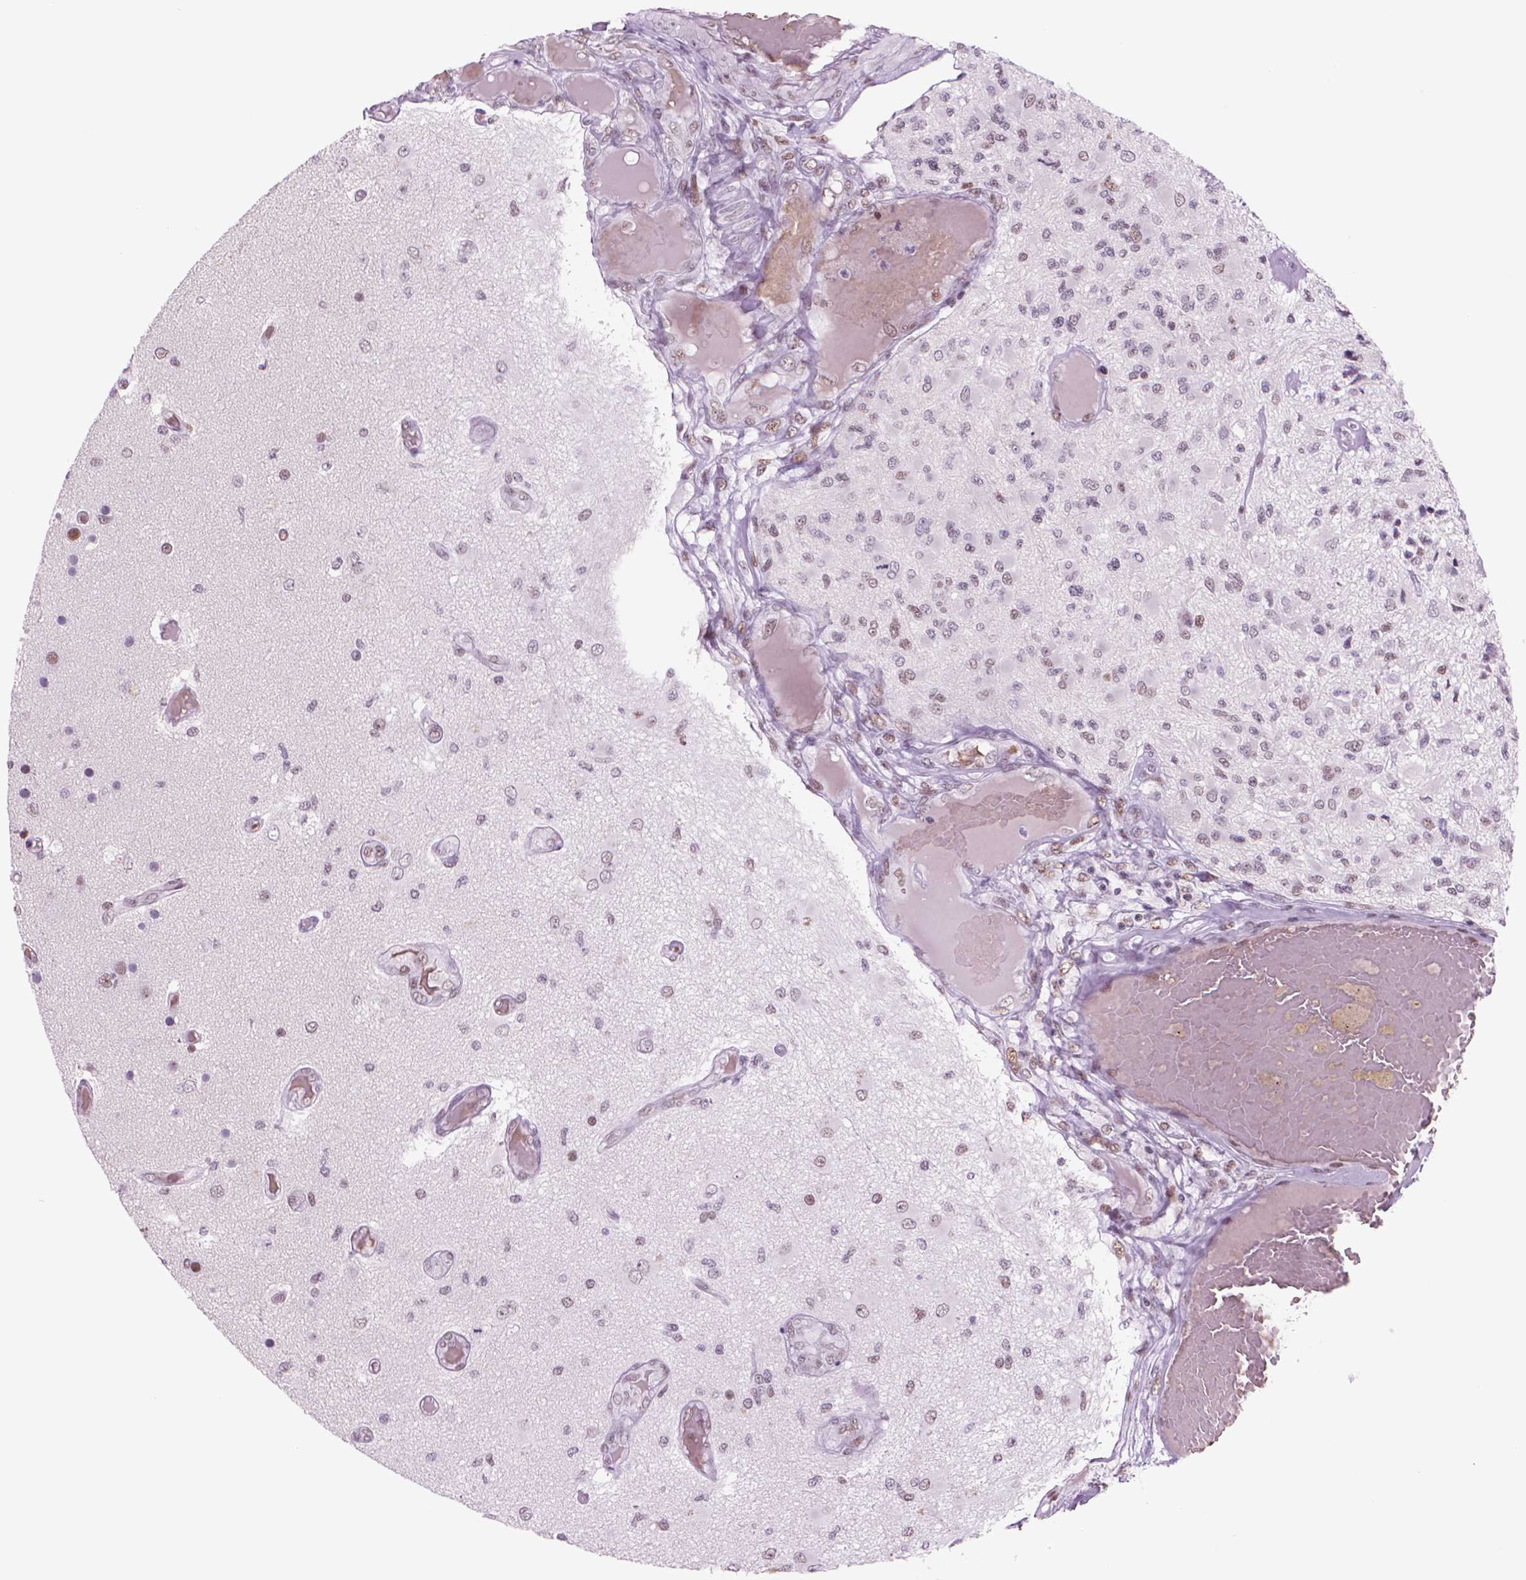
{"staining": {"intensity": "moderate", "quantity": "<25%", "location": "nuclear"}, "tissue": "glioma", "cell_type": "Tumor cells", "image_type": "cancer", "snomed": [{"axis": "morphology", "description": "Glioma, malignant, High grade"}, {"axis": "topography", "description": "Brain"}], "caption": "Protein analysis of glioma tissue demonstrates moderate nuclear staining in approximately <25% of tumor cells.", "gene": "POLR3D", "patient": {"sex": "female", "age": 63}}